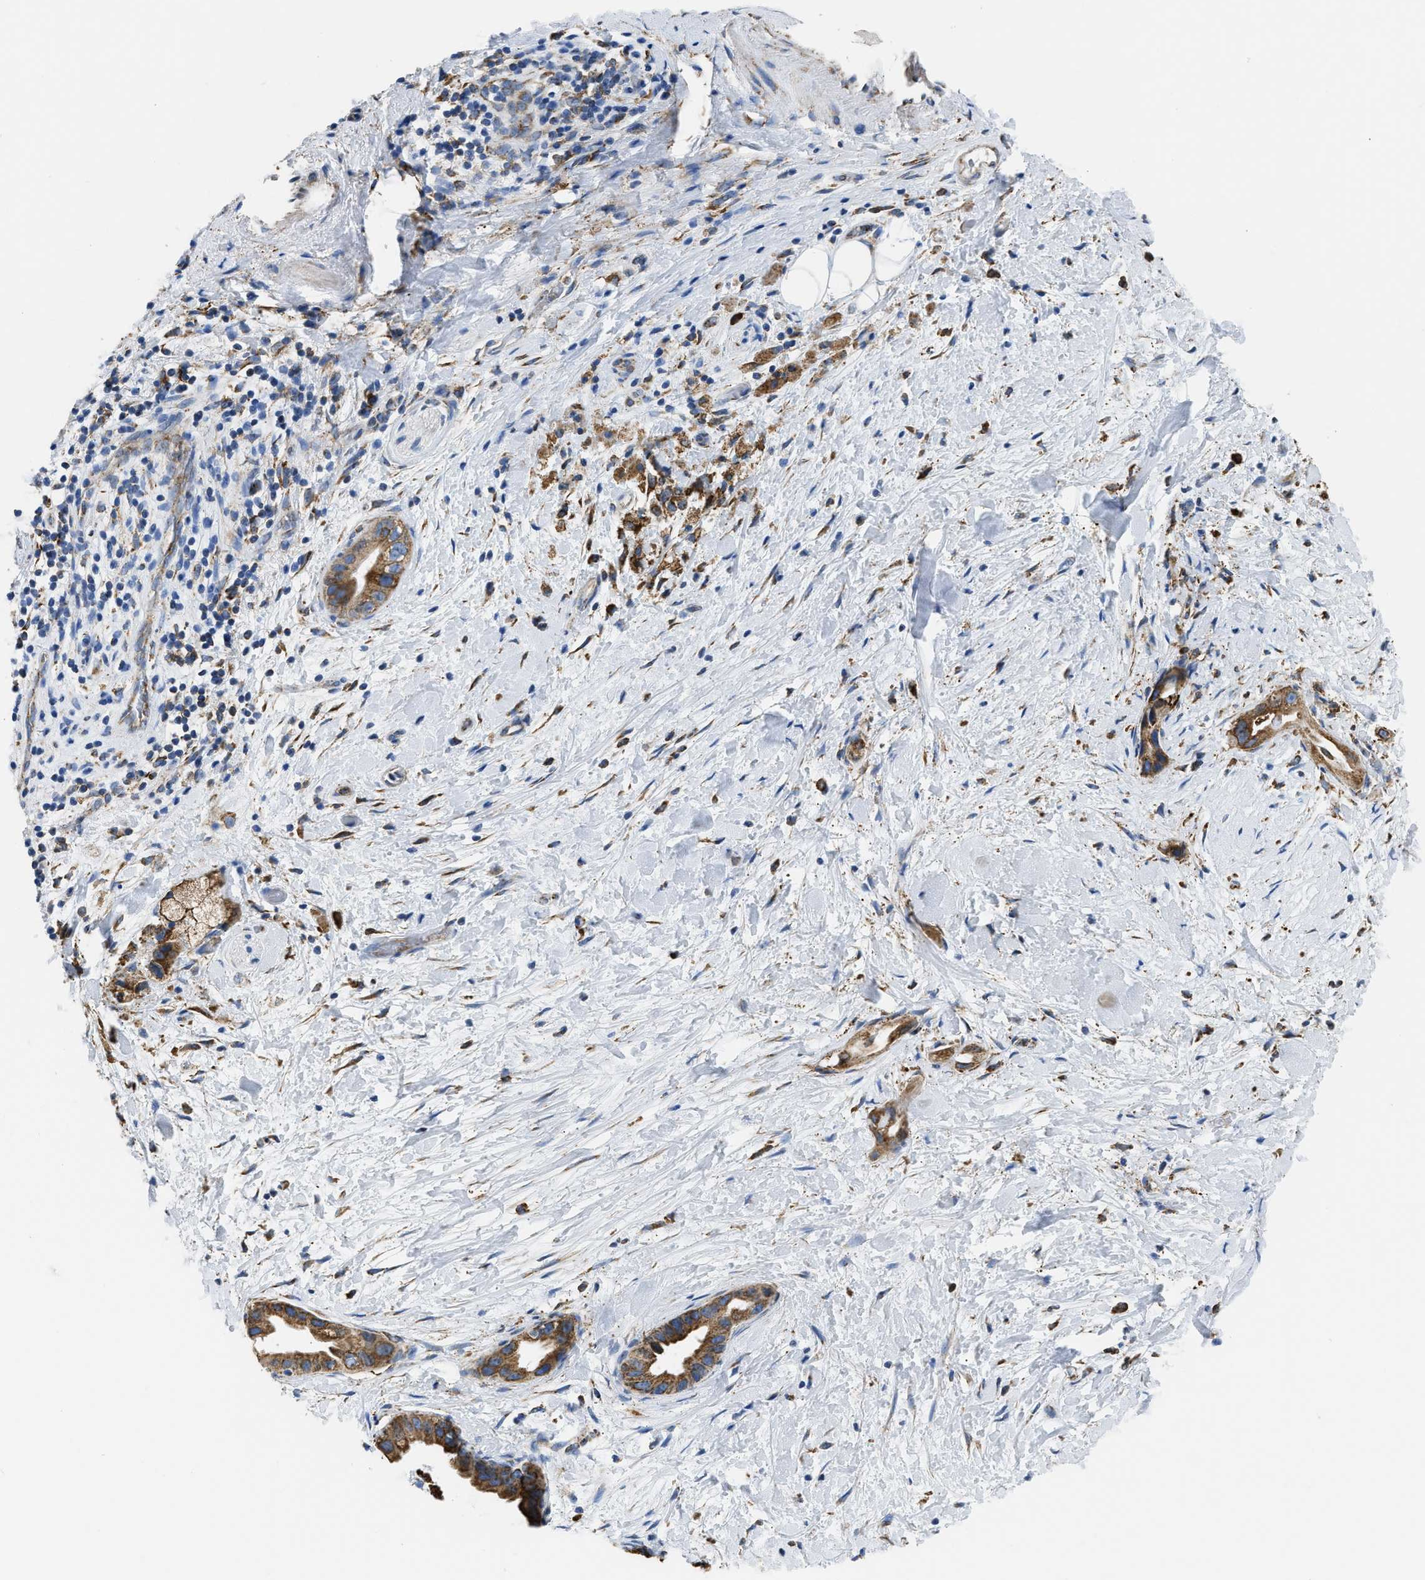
{"staining": {"intensity": "moderate", "quantity": ">75%", "location": "cytoplasmic/membranous"}, "tissue": "pancreatic cancer", "cell_type": "Tumor cells", "image_type": "cancer", "snomed": [{"axis": "morphology", "description": "Adenocarcinoma, NOS"}, {"axis": "topography", "description": "Pancreas"}], "caption": "Brown immunohistochemical staining in adenocarcinoma (pancreatic) reveals moderate cytoplasmic/membranous staining in about >75% of tumor cells. The staining was performed using DAB (3,3'-diaminobenzidine), with brown indicating positive protein expression. Nuclei are stained blue with hematoxylin.", "gene": "CYCS", "patient": {"sex": "male", "age": 55}}